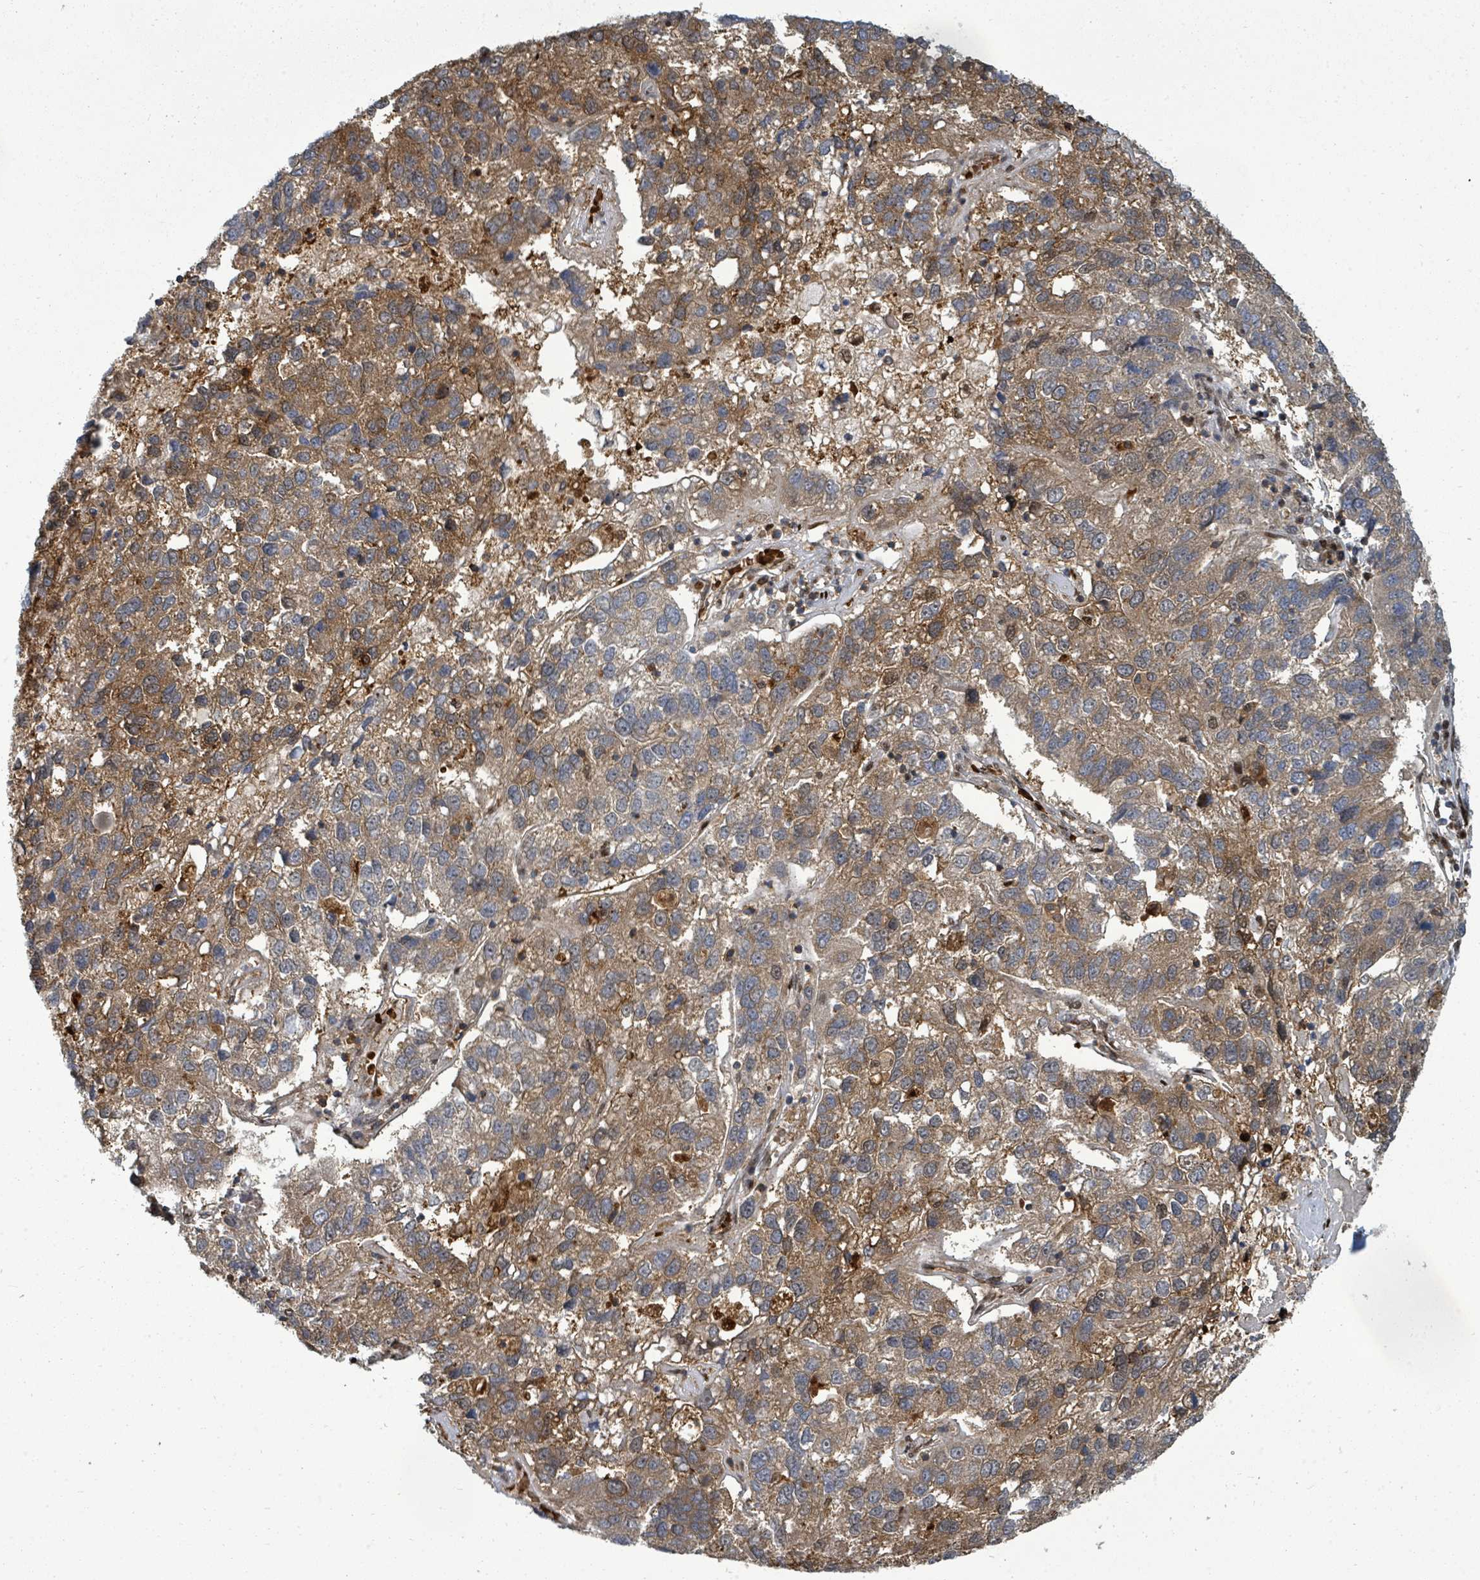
{"staining": {"intensity": "moderate", "quantity": ">75%", "location": "cytoplasmic/membranous"}, "tissue": "pancreatic cancer", "cell_type": "Tumor cells", "image_type": "cancer", "snomed": [{"axis": "morphology", "description": "Adenocarcinoma, NOS"}, {"axis": "topography", "description": "Pancreas"}], "caption": "A brown stain labels moderate cytoplasmic/membranous staining of a protein in pancreatic adenocarcinoma tumor cells. (DAB (3,3'-diaminobenzidine) = brown stain, brightfield microscopy at high magnification).", "gene": "TRDMT1", "patient": {"sex": "female", "age": 61}}